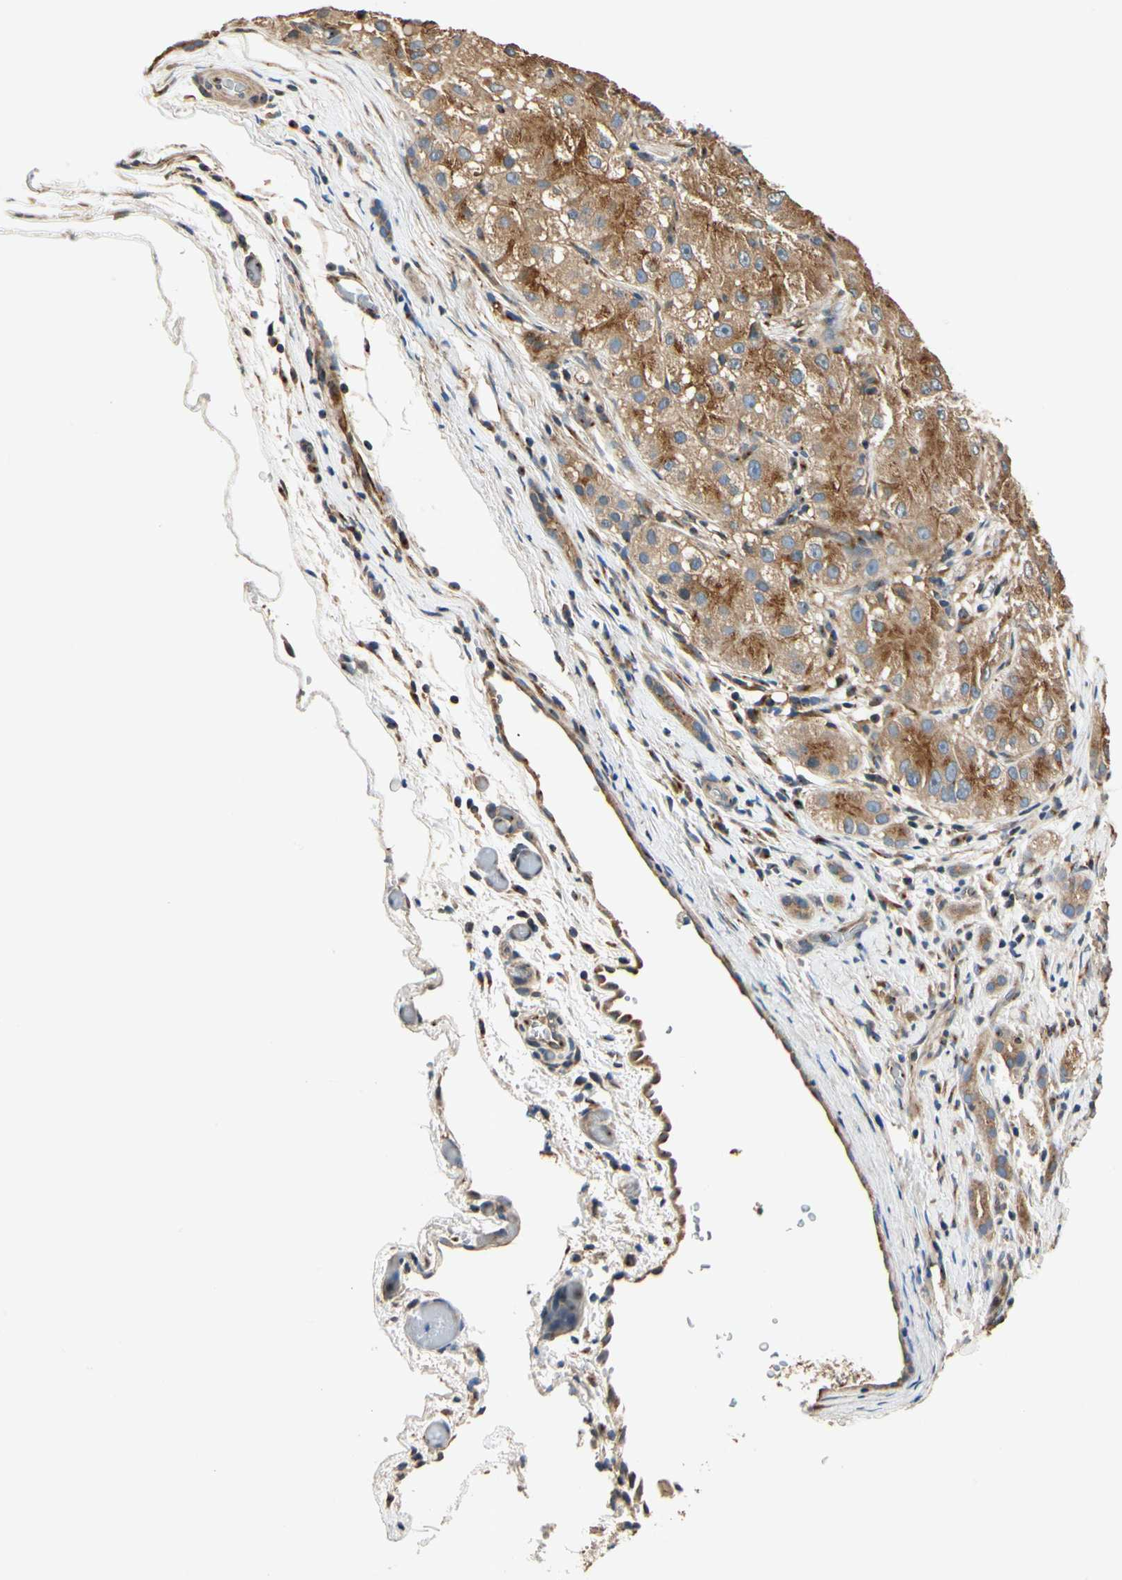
{"staining": {"intensity": "moderate", "quantity": ">75%", "location": "cytoplasmic/membranous"}, "tissue": "liver cancer", "cell_type": "Tumor cells", "image_type": "cancer", "snomed": [{"axis": "morphology", "description": "Carcinoma, Hepatocellular, NOS"}, {"axis": "topography", "description": "Liver"}], "caption": "Protein expression analysis of liver hepatocellular carcinoma displays moderate cytoplasmic/membranous staining in approximately >75% of tumor cells. The staining was performed using DAB (3,3'-diaminobenzidine), with brown indicating positive protein expression. Nuclei are stained blue with hematoxylin.", "gene": "AKAP9", "patient": {"sex": "male", "age": 80}}